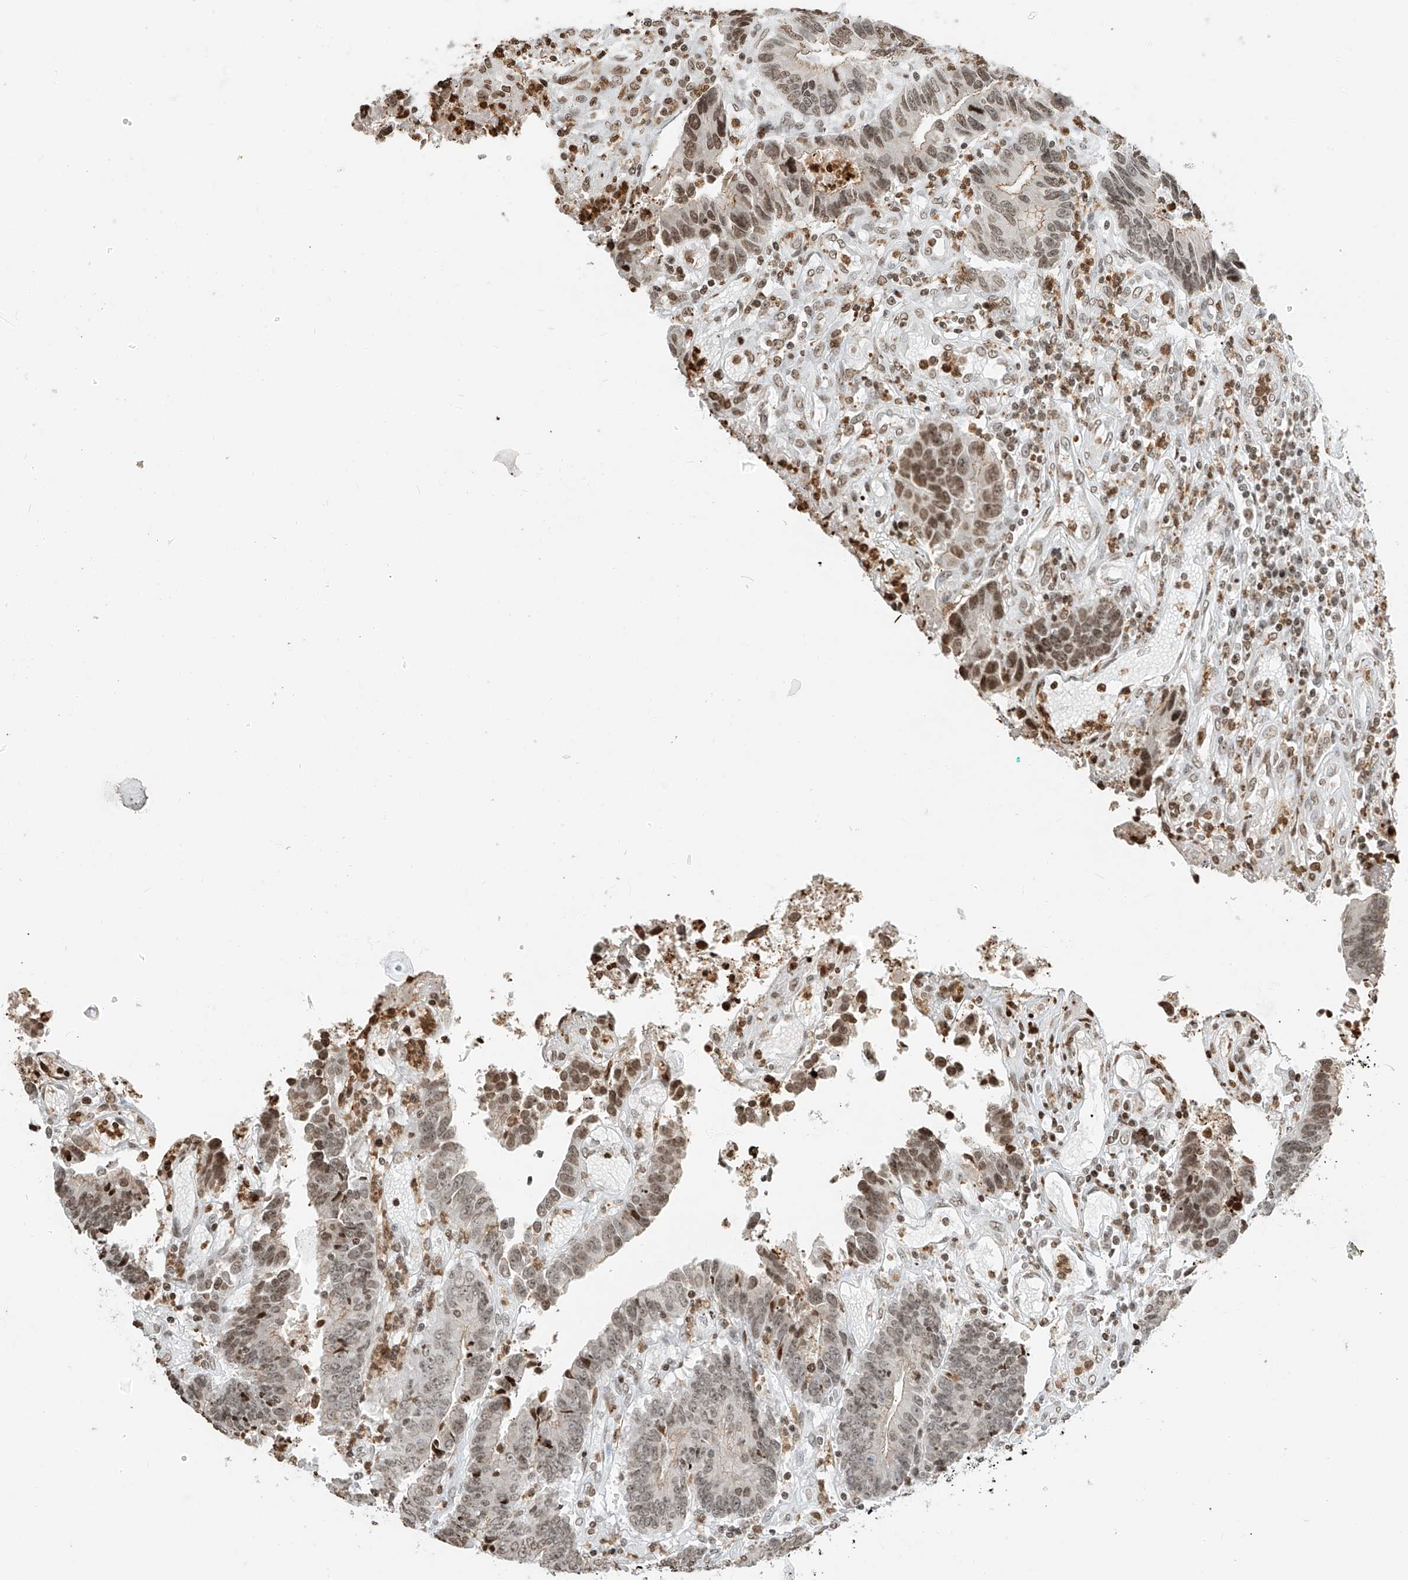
{"staining": {"intensity": "moderate", "quantity": ">75%", "location": "nuclear"}, "tissue": "colorectal cancer", "cell_type": "Tumor cells", "image_type": "cancer", "snomed": [{"axis": "morphology", "description": "Adenocarcinoma, NOS"}, {"axis": "topography", "description": "Rectum"}], "caption": "Colorectal cancer tissue demonstrates moderate nuclear staining in approximately >75% of tumor cells, visualized by immunohistochemistry. (IHC, brightfield microscopy, high magnification).", "gene": "C17orf58", "patient": {"sex": "male", "age": 84}}